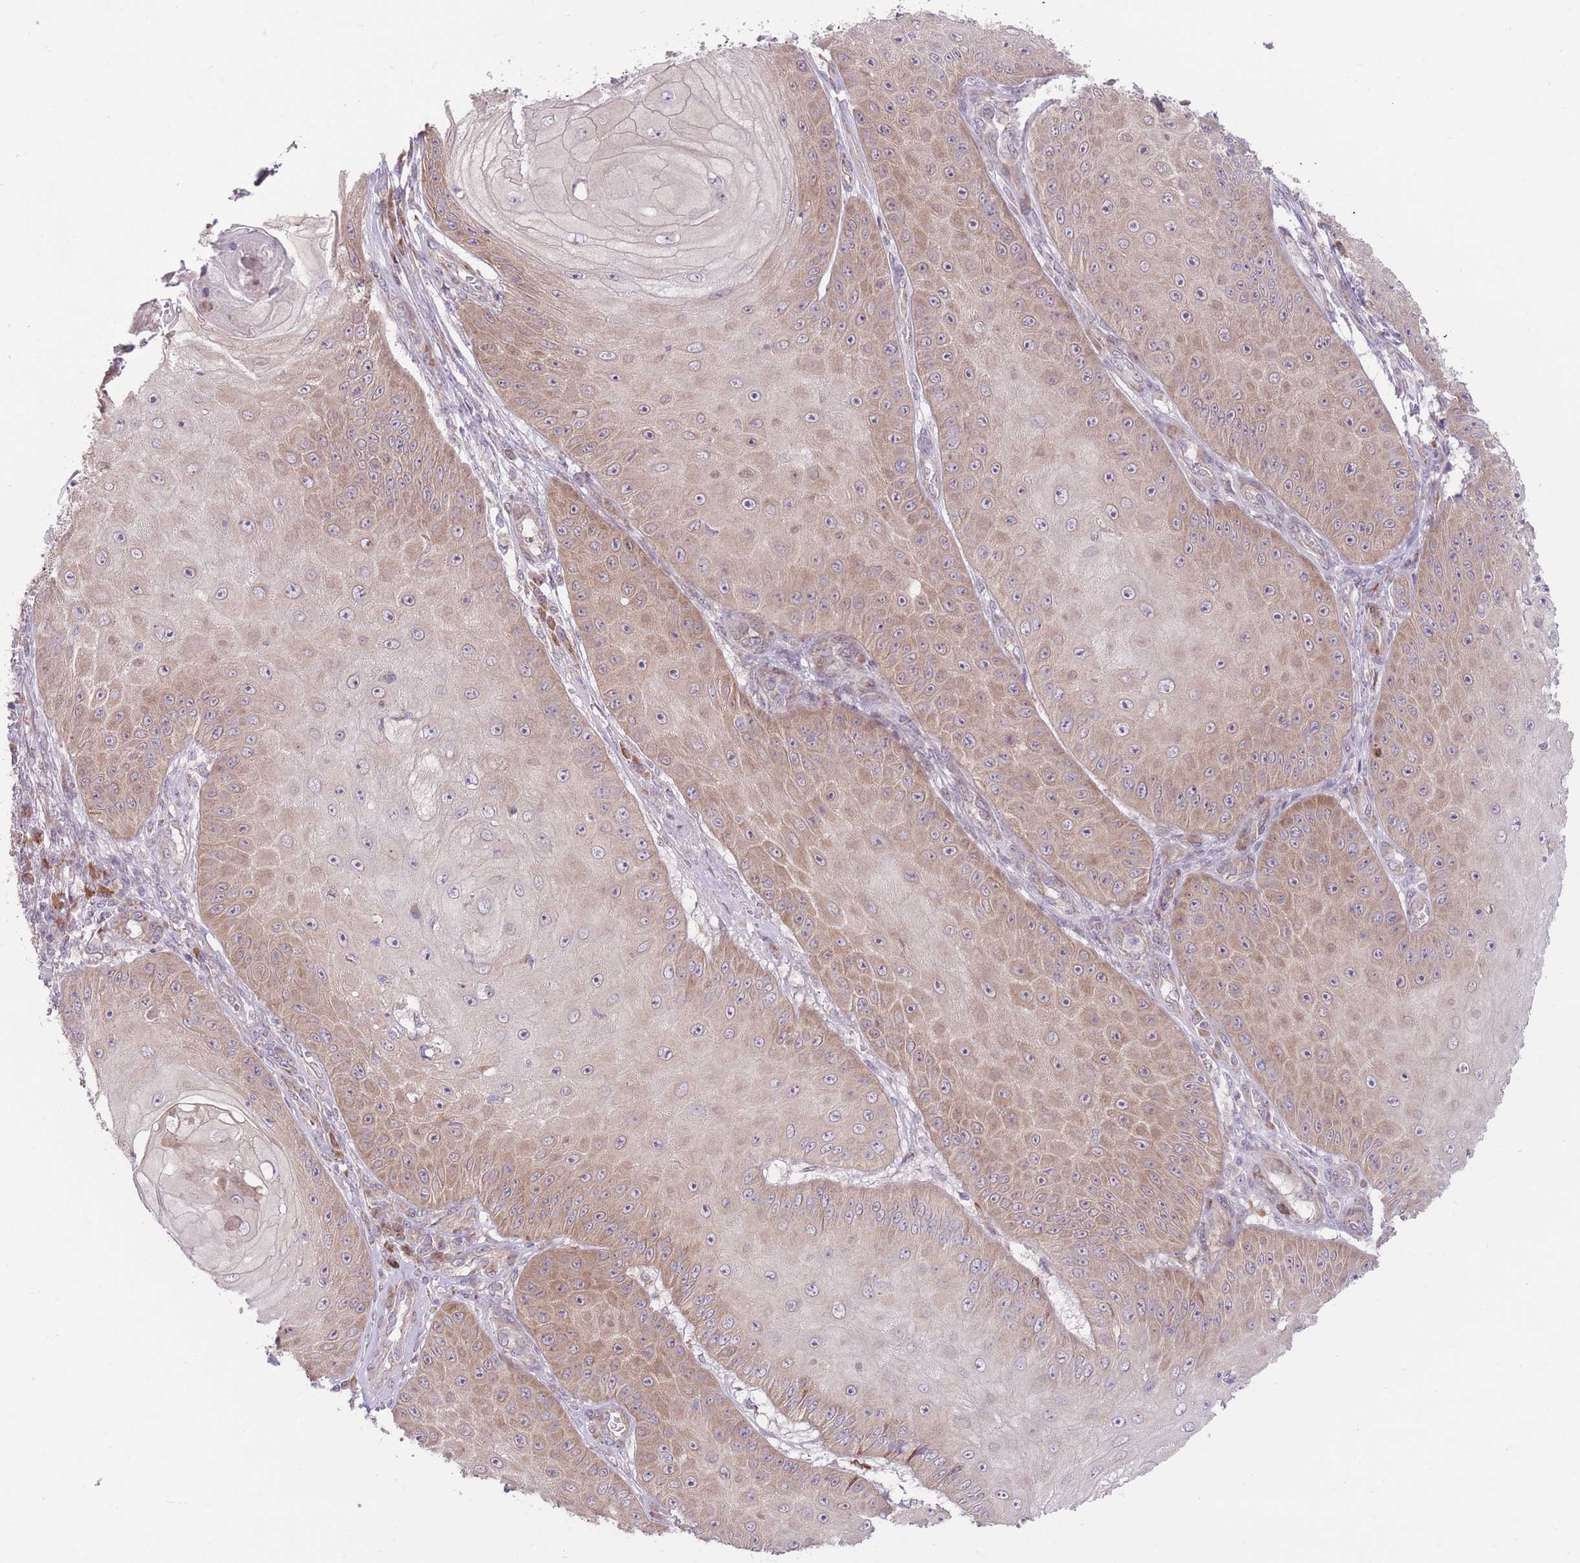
{"staining": {"intensity": "moderate", "quantity": ">75%", "location": "cytoplasmic/membranous"}, "tissue": "skin cancer", "cell_type": "Tumor cells", "image_type": "cancer", "snomed": [{"axis": "morphology", "description": "Squamous cell carcinoma, NOS"}, {"axis": "topography", "description": "Skin"}], "caption": "Human skin cancer (squamous cell carcinoma) stained with a brown dye shows moderate cytoplasmic/membranous positive expression in approximately >75% of tumor cells.", "gene": "BOLA2B", "patient": {"sex": "male", "age": 70}}